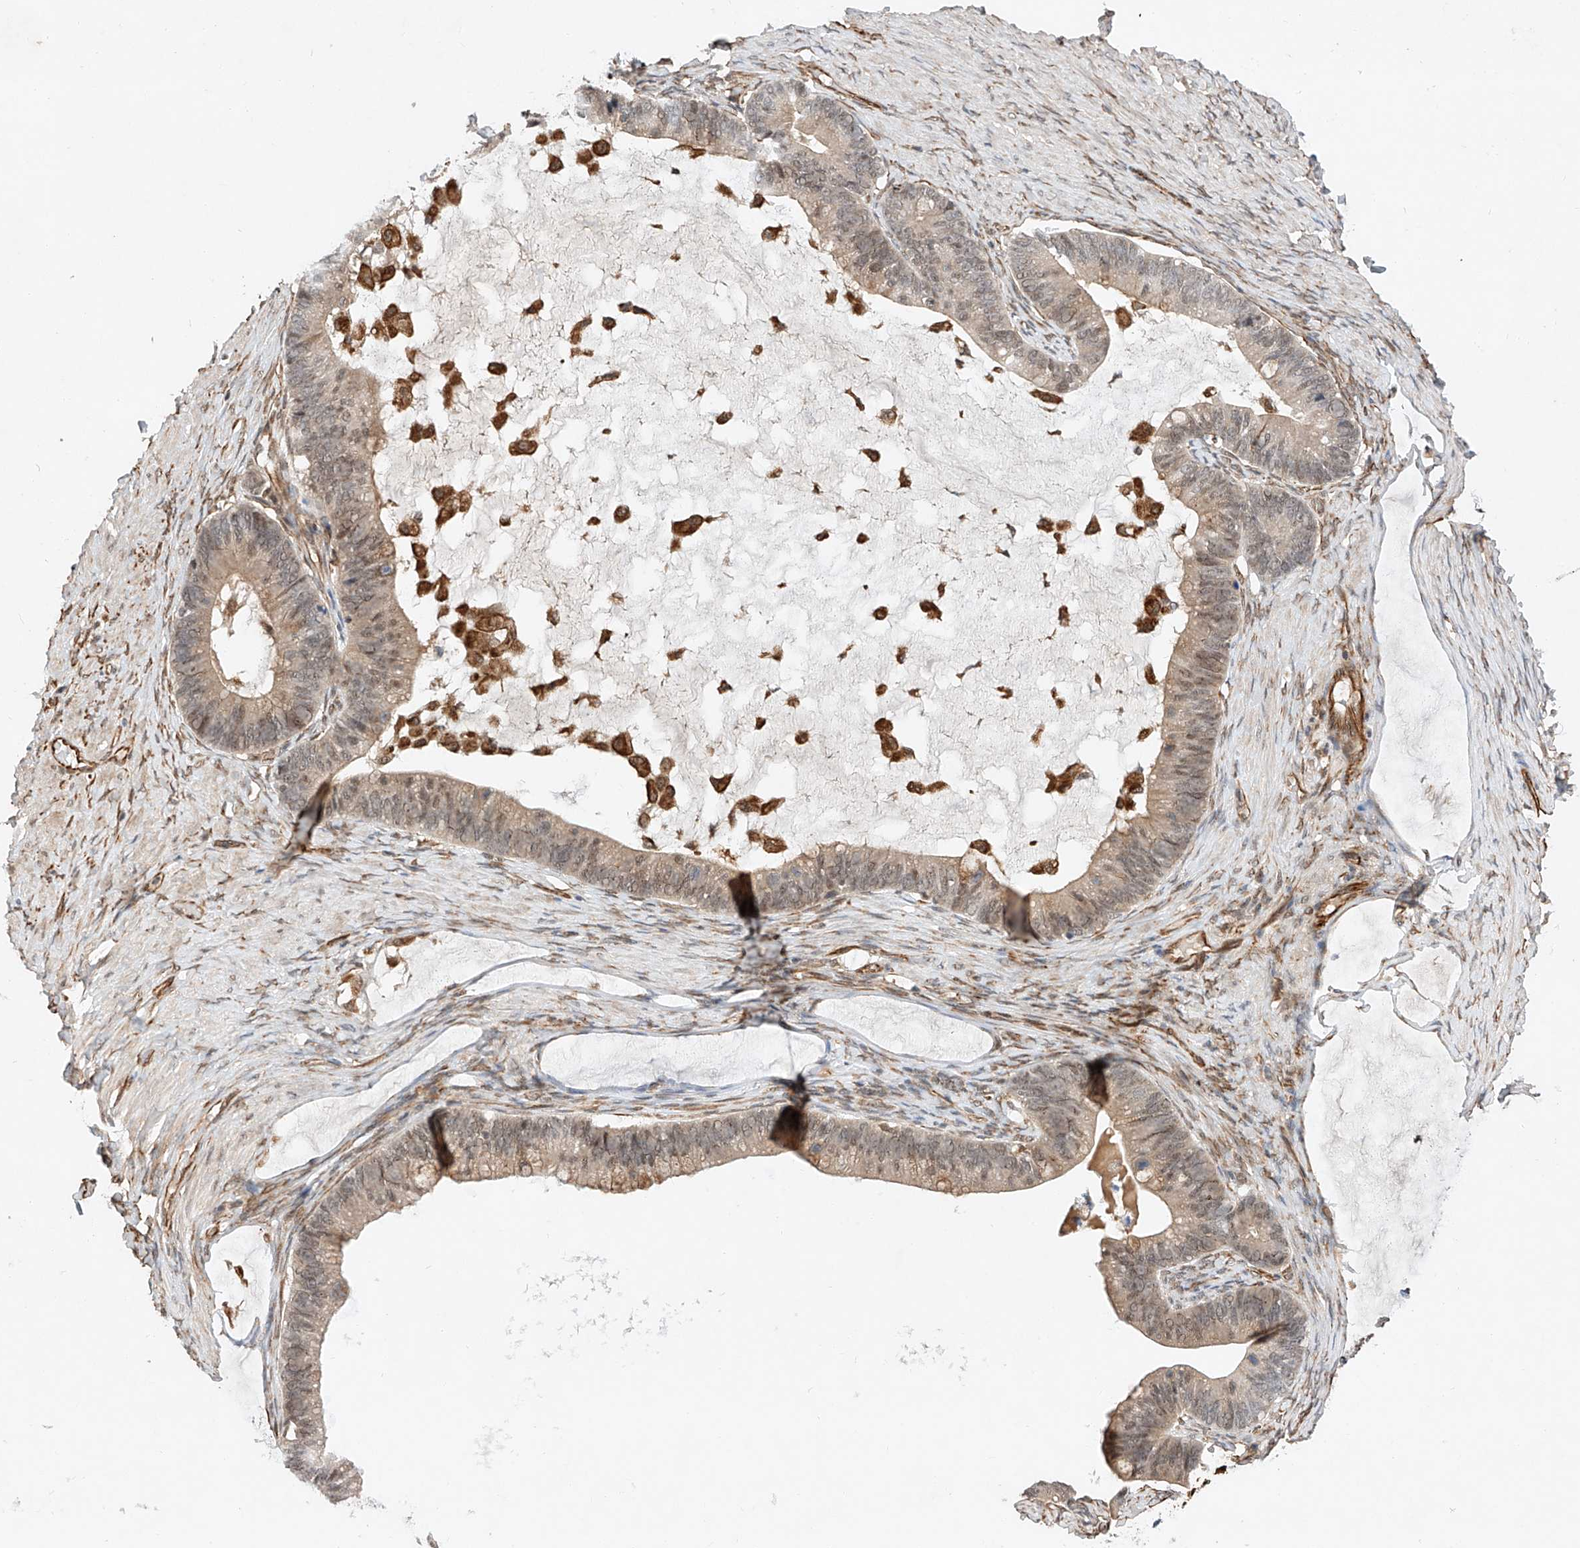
{"staining": {"intensity": "weak", "quantity": "25%-75%", "location": "cytoplasmic/membranous,nuclear"}, "tissue": "ovarian cancer", "cell_type": "Tumor cells", "image_type": "cancer", "snomed": [{"axis": "morphology", "description": "Cystadenocarcinoma, mucinous, NOS"}, {"axis": "topography", "description": "Ovary"}], "caption": "A brown stain shows weak cytoplasmic/membranous and nuclear positivity of a protein in human ovarian cancer tumor cells.", "gene": "AMD1", "patient": {"sex": "female", "age": 61}}